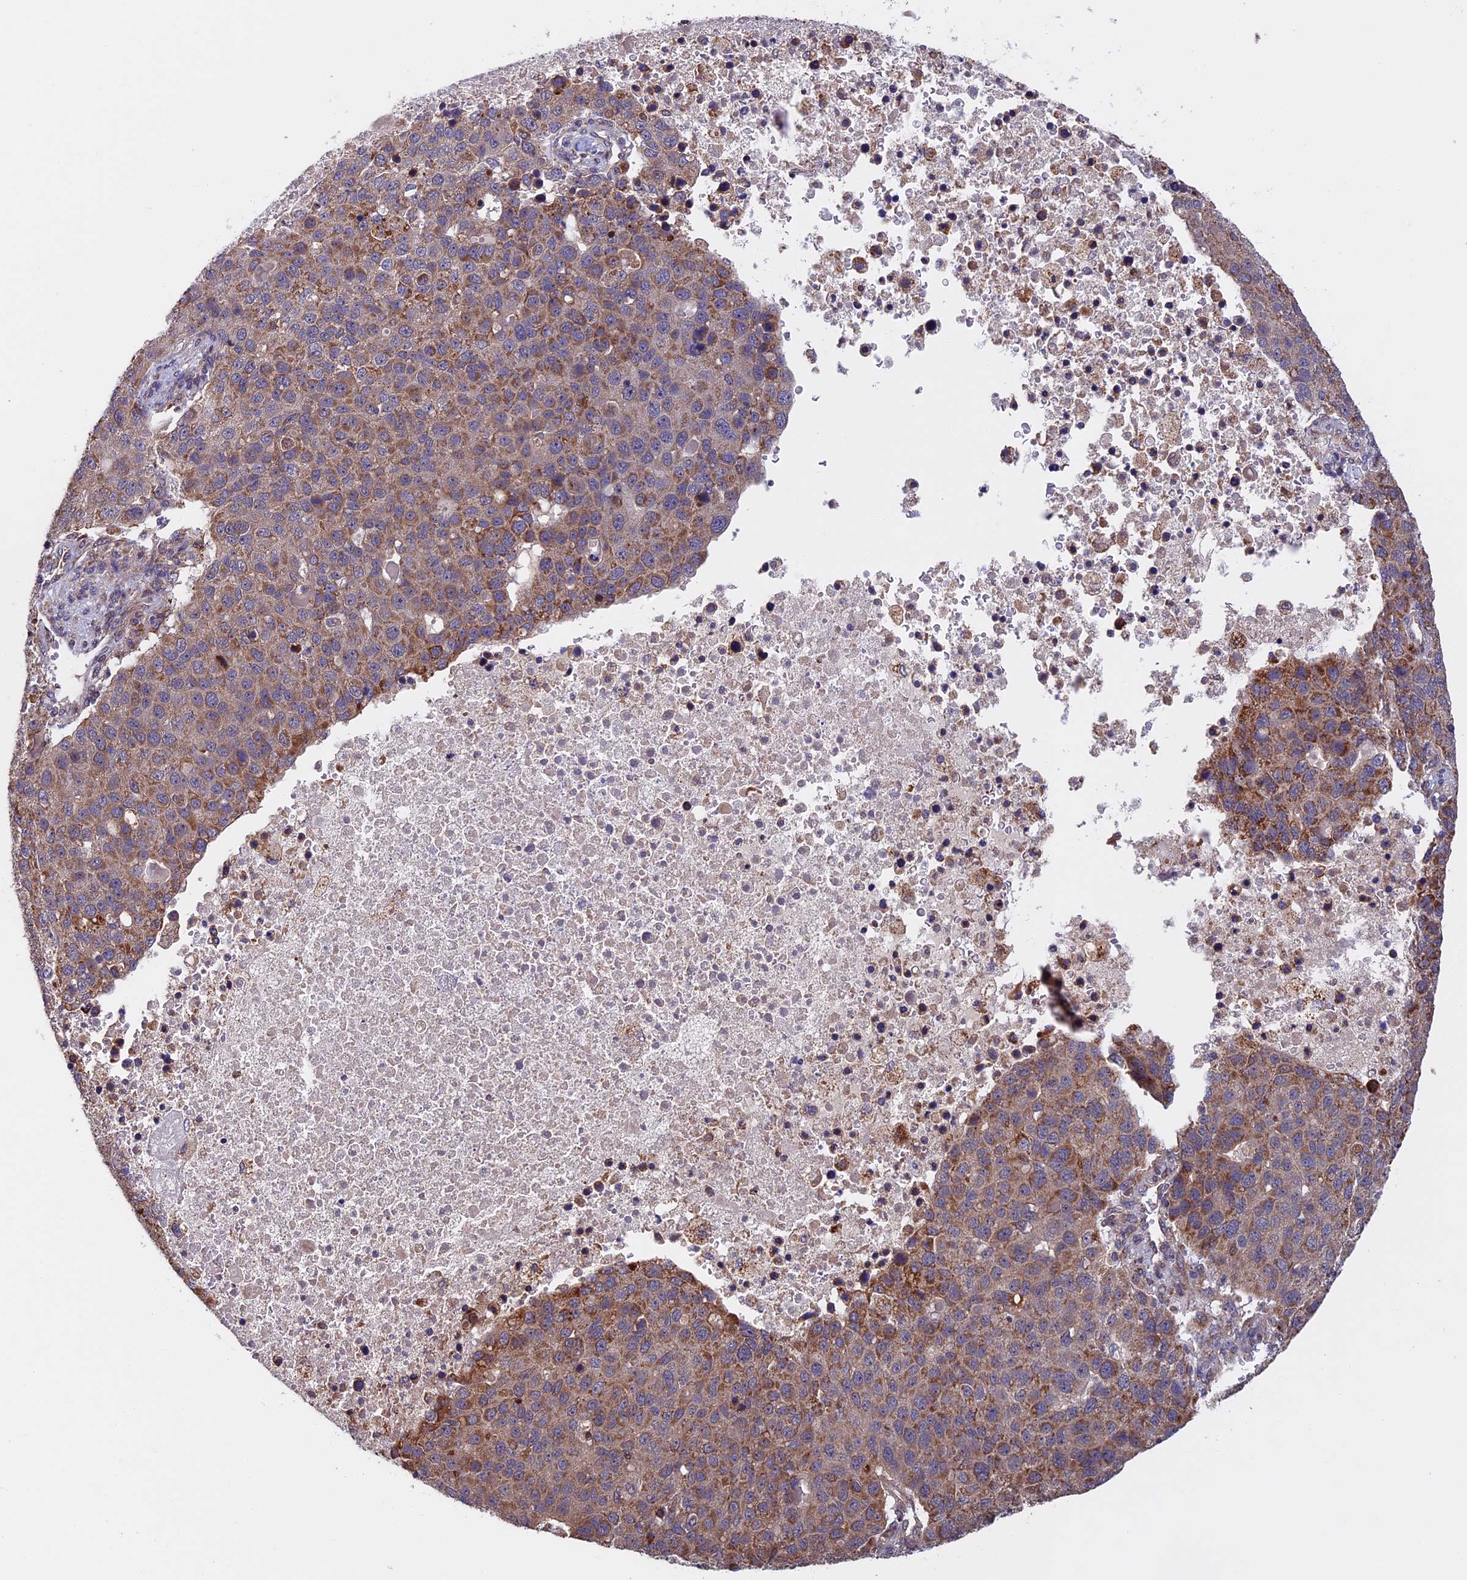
{"staining": {"intensity": "moderate", "quantity": ">75%", "location": "cytoplasmic/membranous"}, "tissue": "pancreatic cancer", "cell_type": "Tumor cells", "image_type": "cancer", "snomed": [{"axis": "morphology", "description": "Adenocarcinoma, NOS"}, {"axis": "topography", "description": "Pancreas"}], "caption": "Human pancreatic cancer (adenocarcinoma) stained with a protein marker reveals moderate staining in tumor cells.", "gene": "RNF17", "patient": {"sex": "female", "age": 61}}